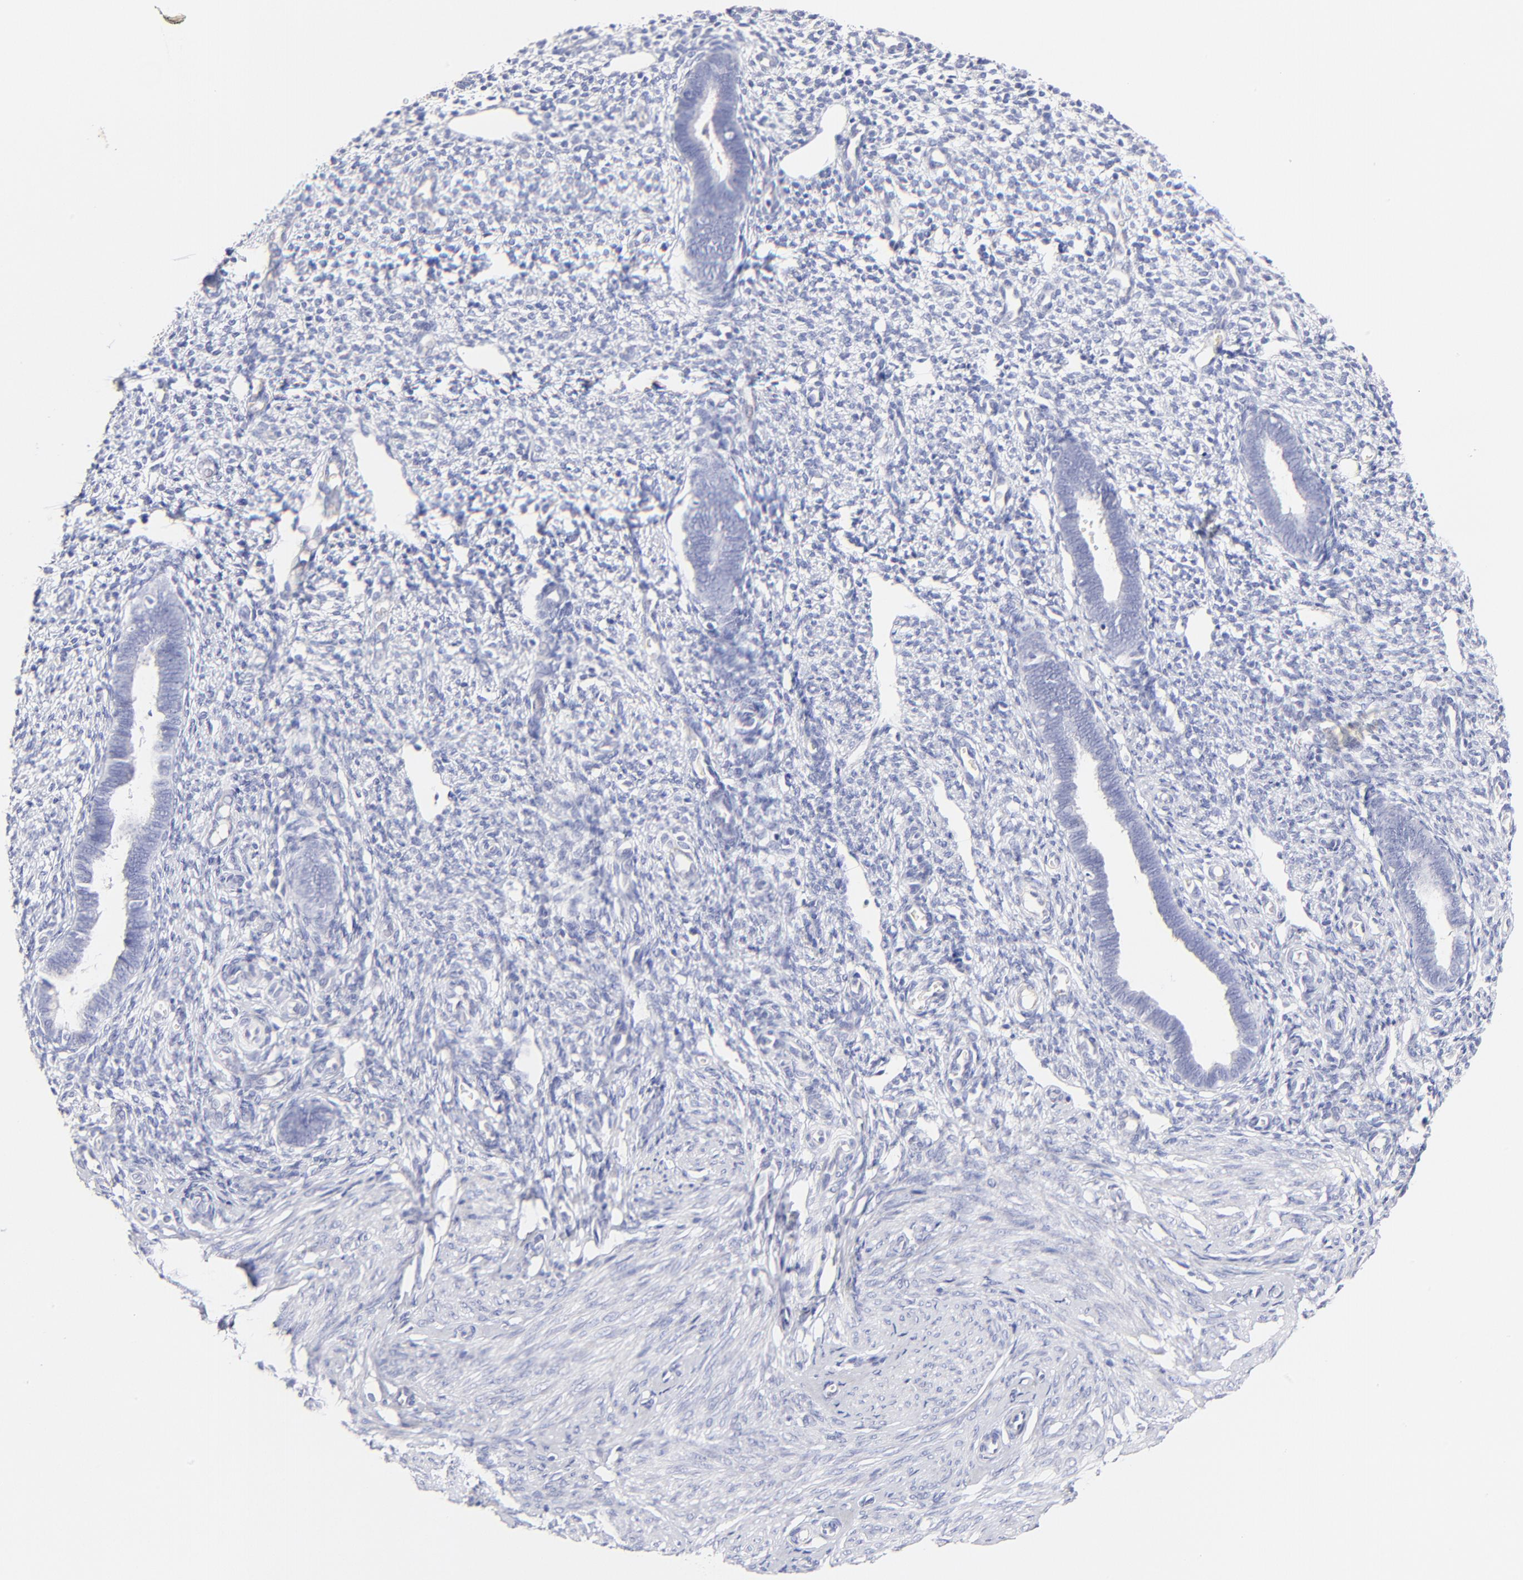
{"staining": {"intensity": "negative", "quantity": "none", "location": "none"}, "tissue": "endometrium", "cell_type": "Cells in endometrial stroma", "image_type": "normal", "snomed": [{"axis": "morphology", "description": "Normal tissue, NOS"}, {"axis": "topography", "description": "Endometrium"}], "caption": "Image shows no significant protein expression in cells in endometrial stroma of unremarkable endometrium. (IHC, brightfield microscopy, high magnification).", "gene": "ASB9", "patient": {"sex": "female", "age": 27}}